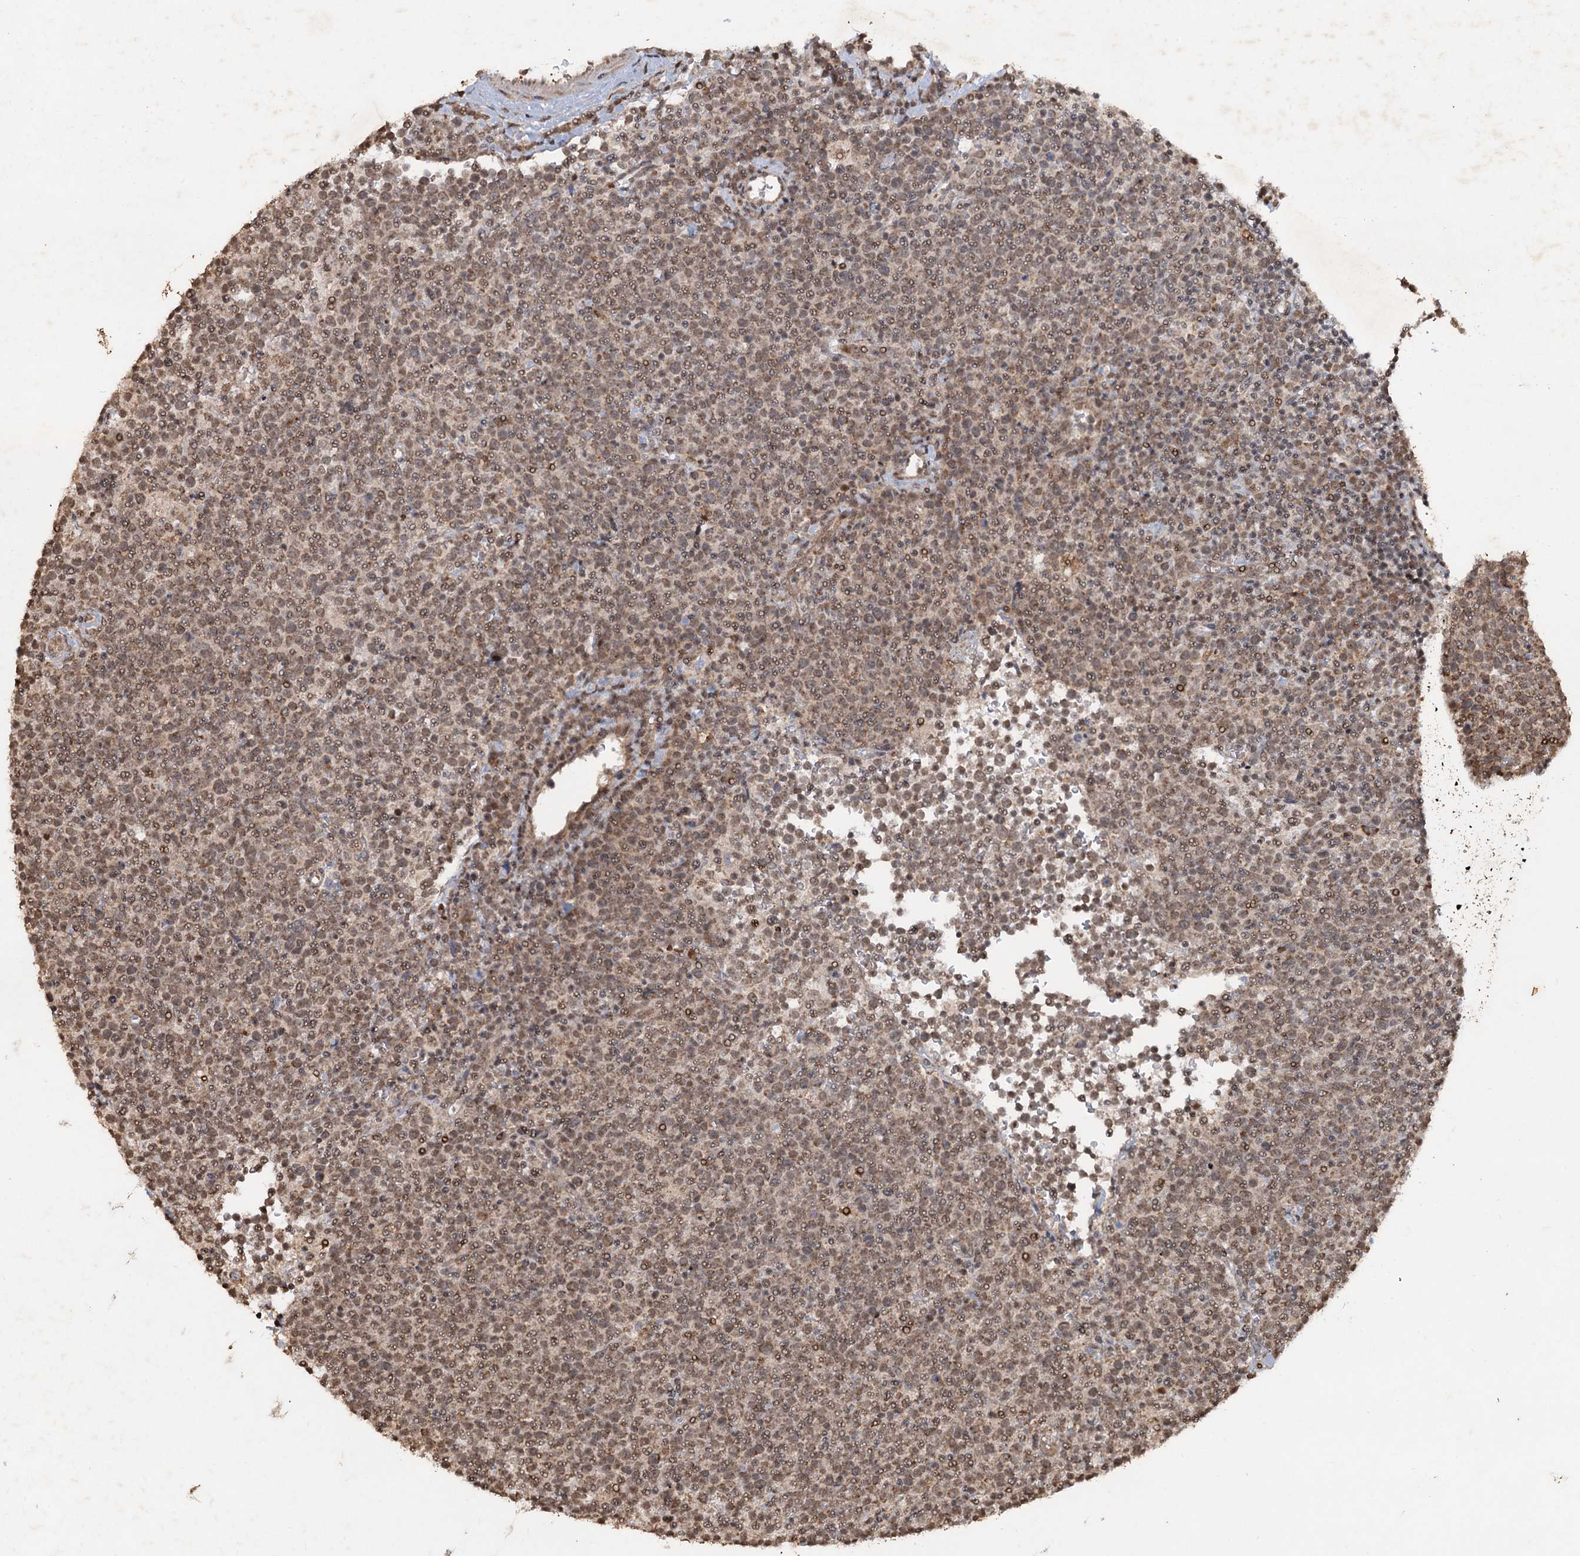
{"staining": {"intensity": "moderate", "quantity": ">75%", "location": "cytoplasmic/membranous,nuclear"}, "tissue": "lymphoma", "cell_type": "Tumor cells", "image_type": "cancer", "snomed": [{"axis": "morphology", "description": "Malignant lymphoma, non-Hodgkin's type, High grade"}, {"axis": "topography", "description": "Lymph node"}], "caption": "The micrograph demonstrates staining of malignant lymphoma, non-Hodgkin's type (high-grade), revealing moderate cytoplasmic/membranous and nuclear protein staining (brown color) within tumor cells.", "gene": "REP15", "patient": {"sex": "male", "age": 61}}